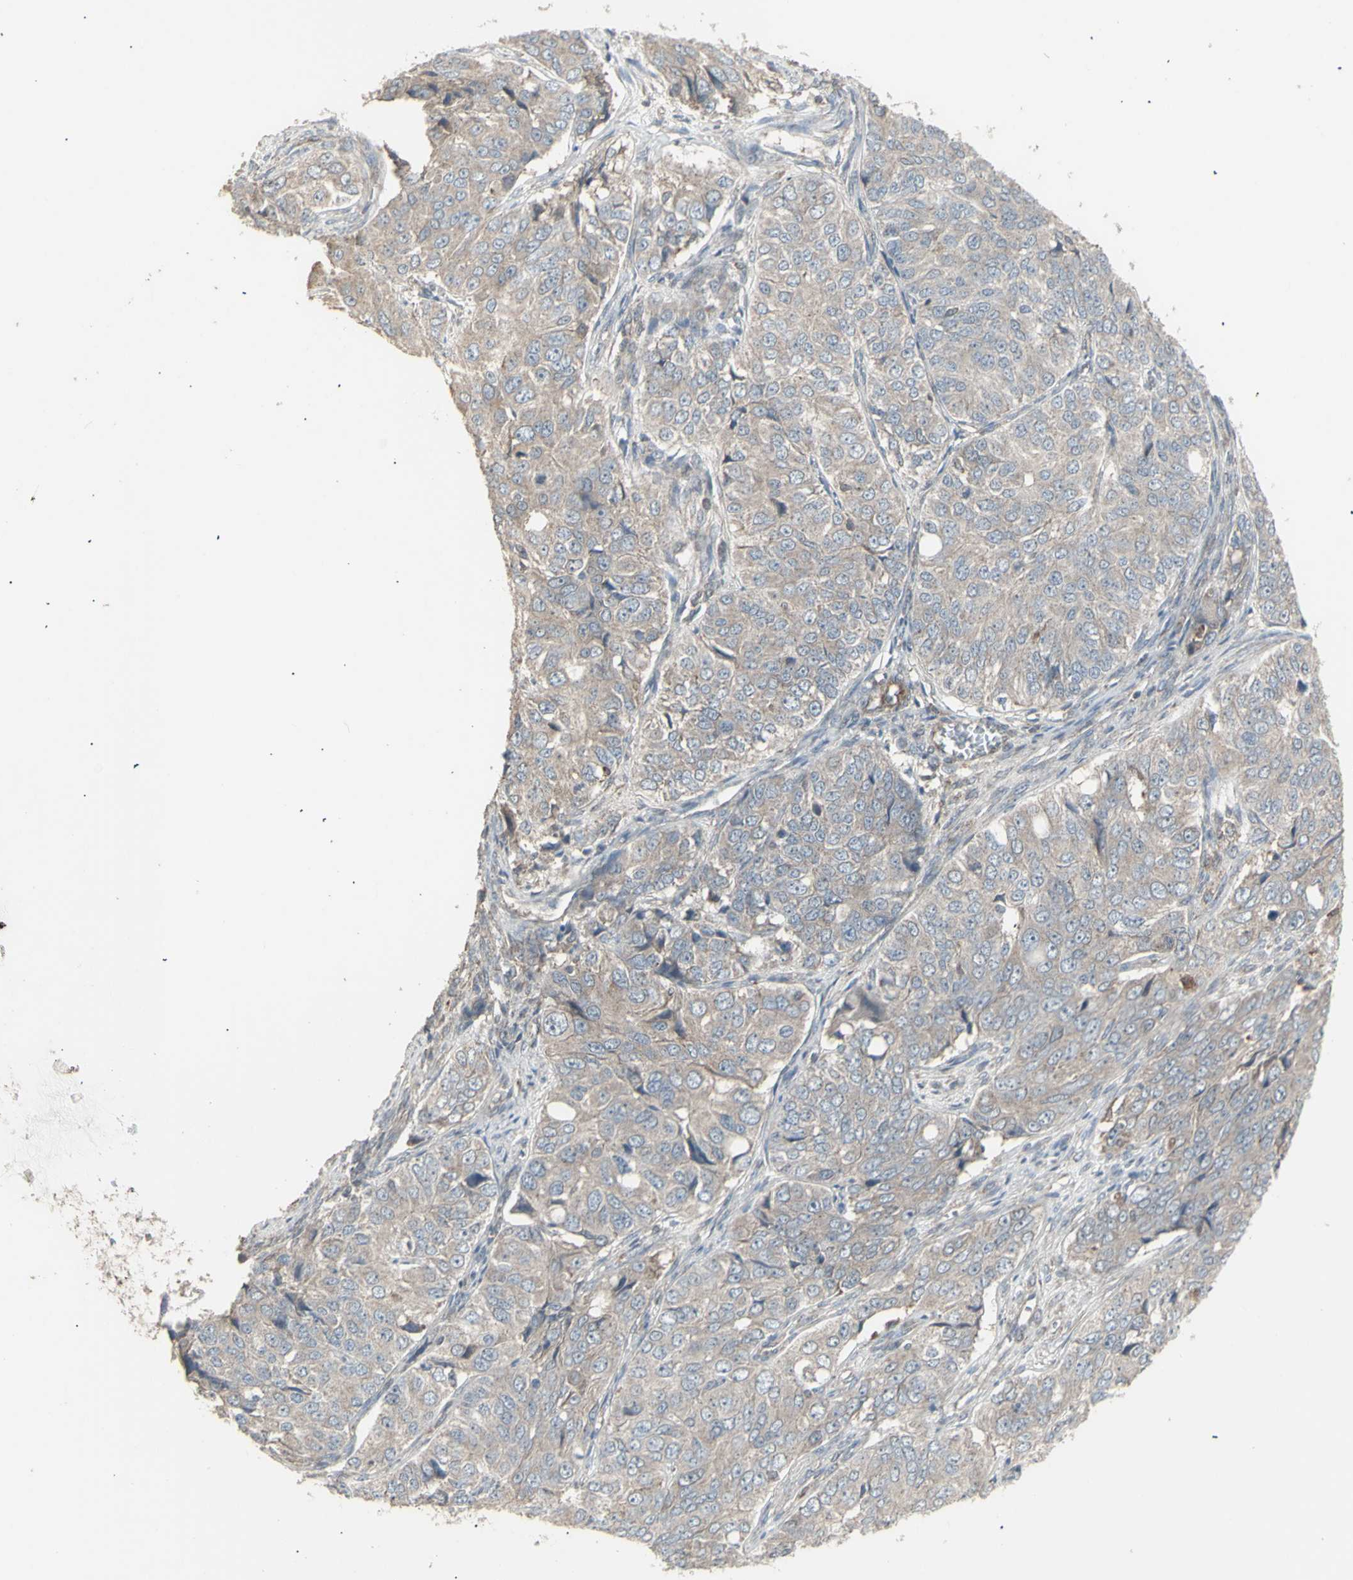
{"staining": {"intensity": "weak", "quantity": ">75%", "location": "cytoplasmic/membranous"}, "tissue": "ovarian cancer", "cell_type": "Tumor cells", "image_type": "cancer", "snomed": [{"axis": "morphology", "description": "Carcinoma, endometroid"}, {"axis": "topography", "description": "Ovary"}], "caption": "Weak cytoplasmic/membranous positivity is appreciated in about >75% of tumor cells in ovarian cancer. (brown staining indicates protein expression, while blue staining denotes nuclei).", "gene": "RNASEL", "patient": {"sex": "female", "age": 51}}